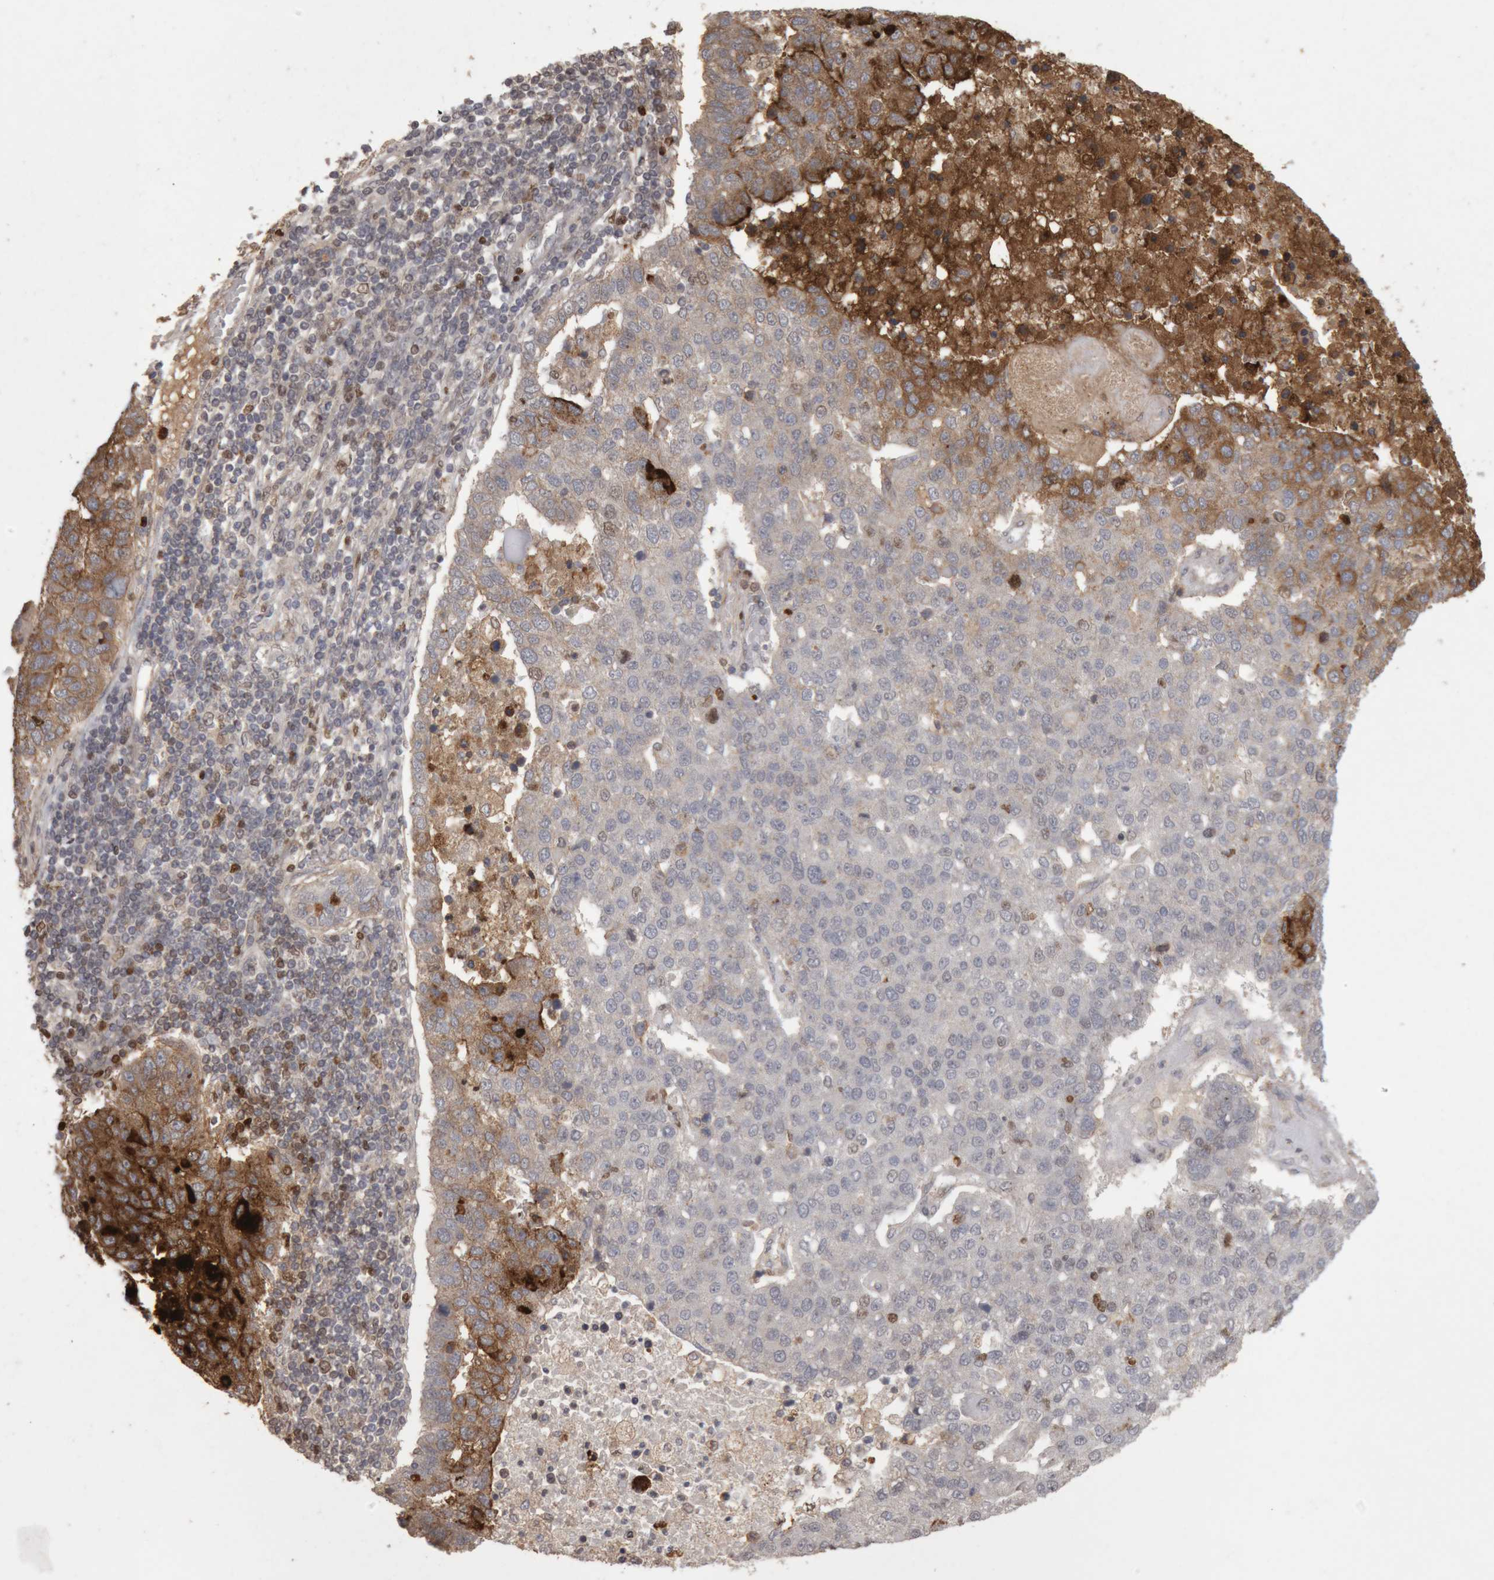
{"staining": {"intensity": "strong", "quantity": "25%-75%", "location": "cytoplasmic/membranous,nuclear"}, "tissue": "pancreatic cancer", "cell_type": "Tumor cells", "image_type": "cancer", "snomed": [{"axis": "morphology", "description": "Adenocarcinoma, NOS"}, {"axis": "topography", "description": "Pancreas"}], "caption": "There is high levels of strong cytoplasmic/membranous and nuclear expression in tumor cells of adenocarcinoma (pancreatic), as demonstrated by immunohistochemical staining (brown color).", "gene": "MEP1A", "patient": {"sex": "female", "age": 61}}